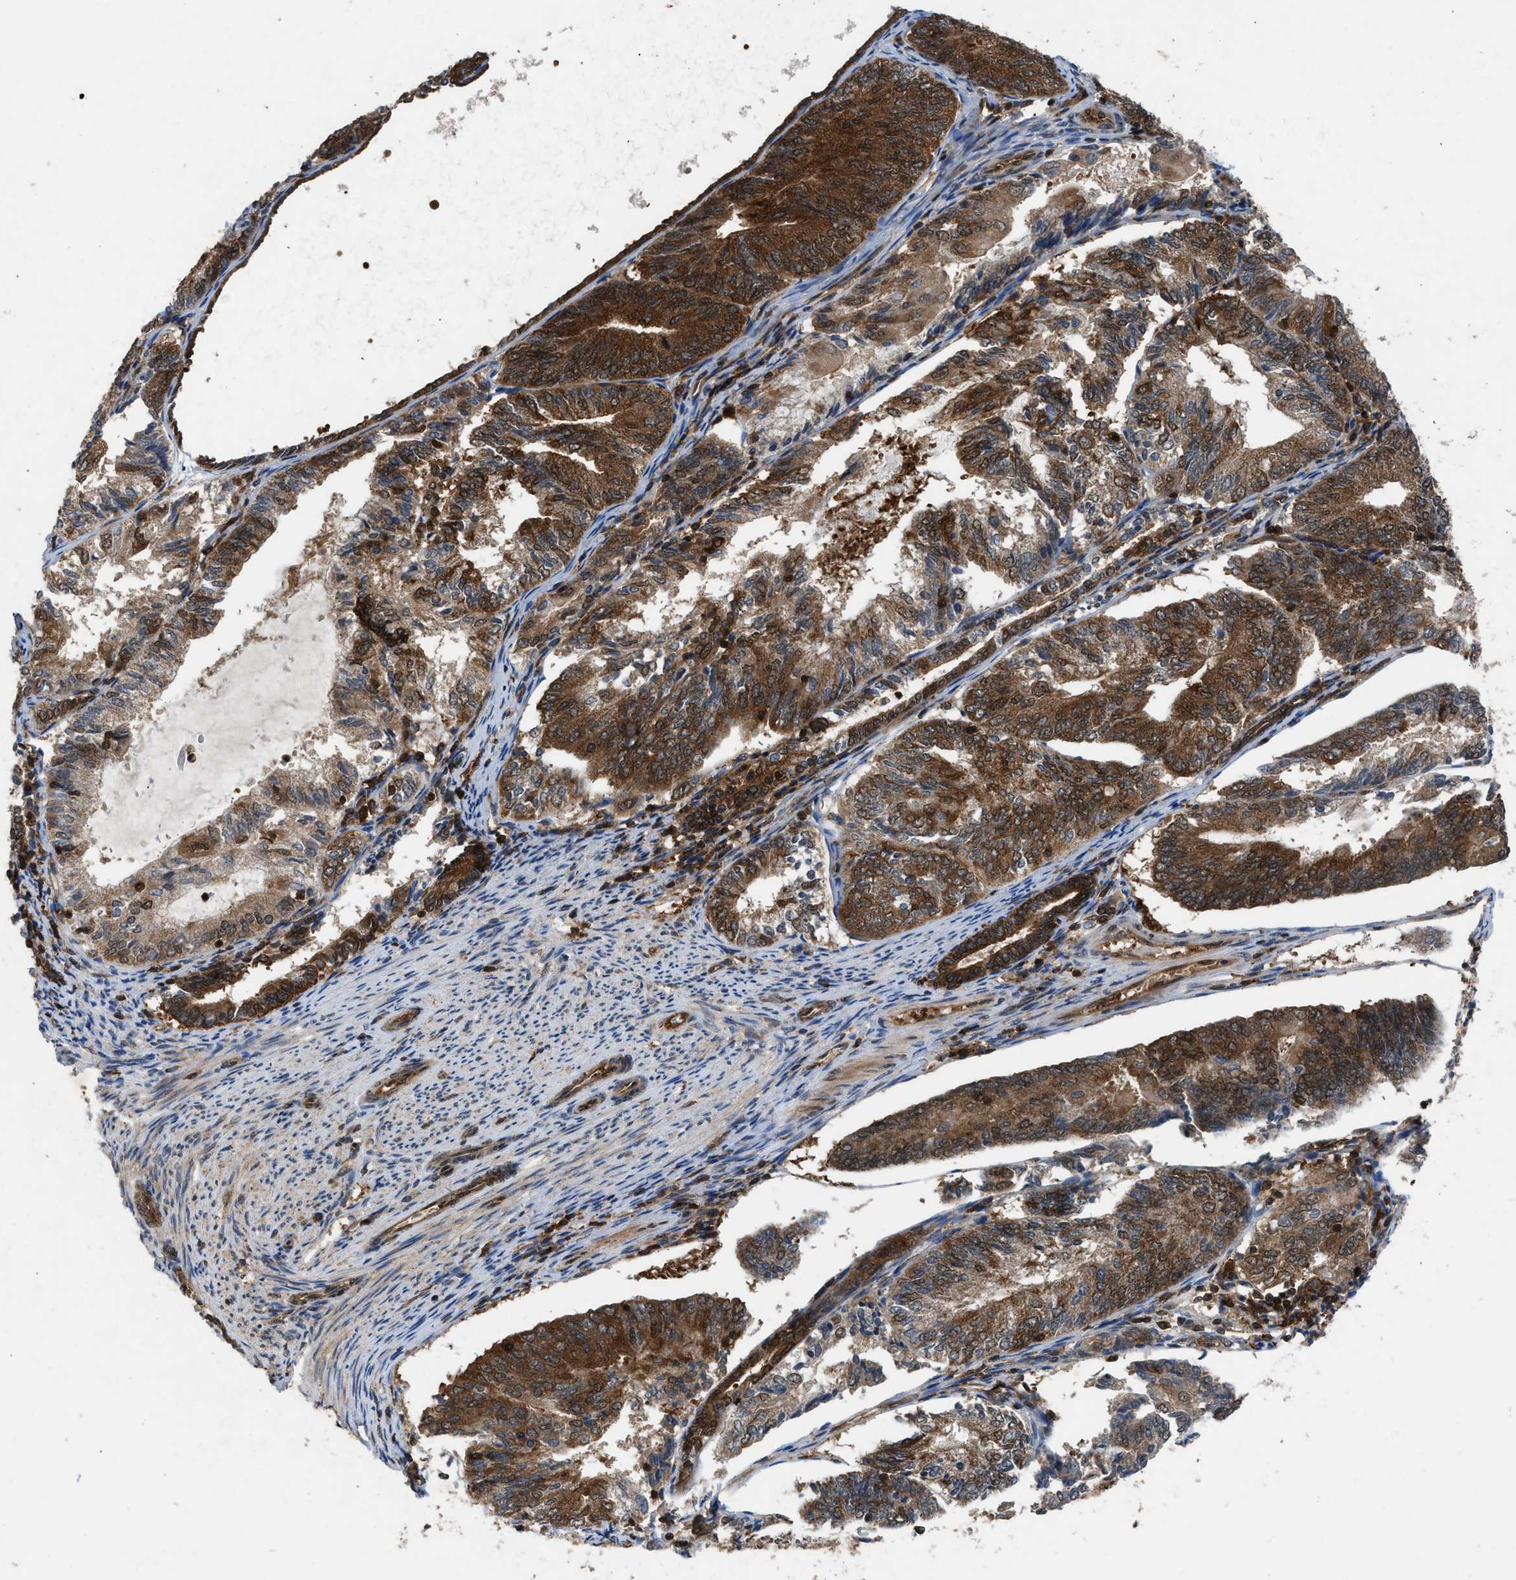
{"staining": {"intensity": "strong", "quantity": "25%-75%", "location": "cytoplasmic/membranous,nuclear"}, "tissue": "endometrial cancer", "cell_type": "Tumor cells", "image_type": "cancer", "snomed": [{"axis": "morphology", "description": "Adenocarcinoma, NOS"}, {"axis": "topography", "description": "Endometrium"}], "caption": "IHC staining of adenocarcinoma (endometrial), which demonstrates high levels of strong cytoplasmic/membranous and nuclear staining in approximately 25%-75% of tumor cells indicating strong cytoplasmic/membranous and nuclear protein staining. The staining was performed using DAB (3,3'-diaminobenzidine) (brown) for protein detection and nuclei were counterstained in hematoxylin (blue).", "gene": "OXSR1", "patient": {"sex": "female", "age": 81}}